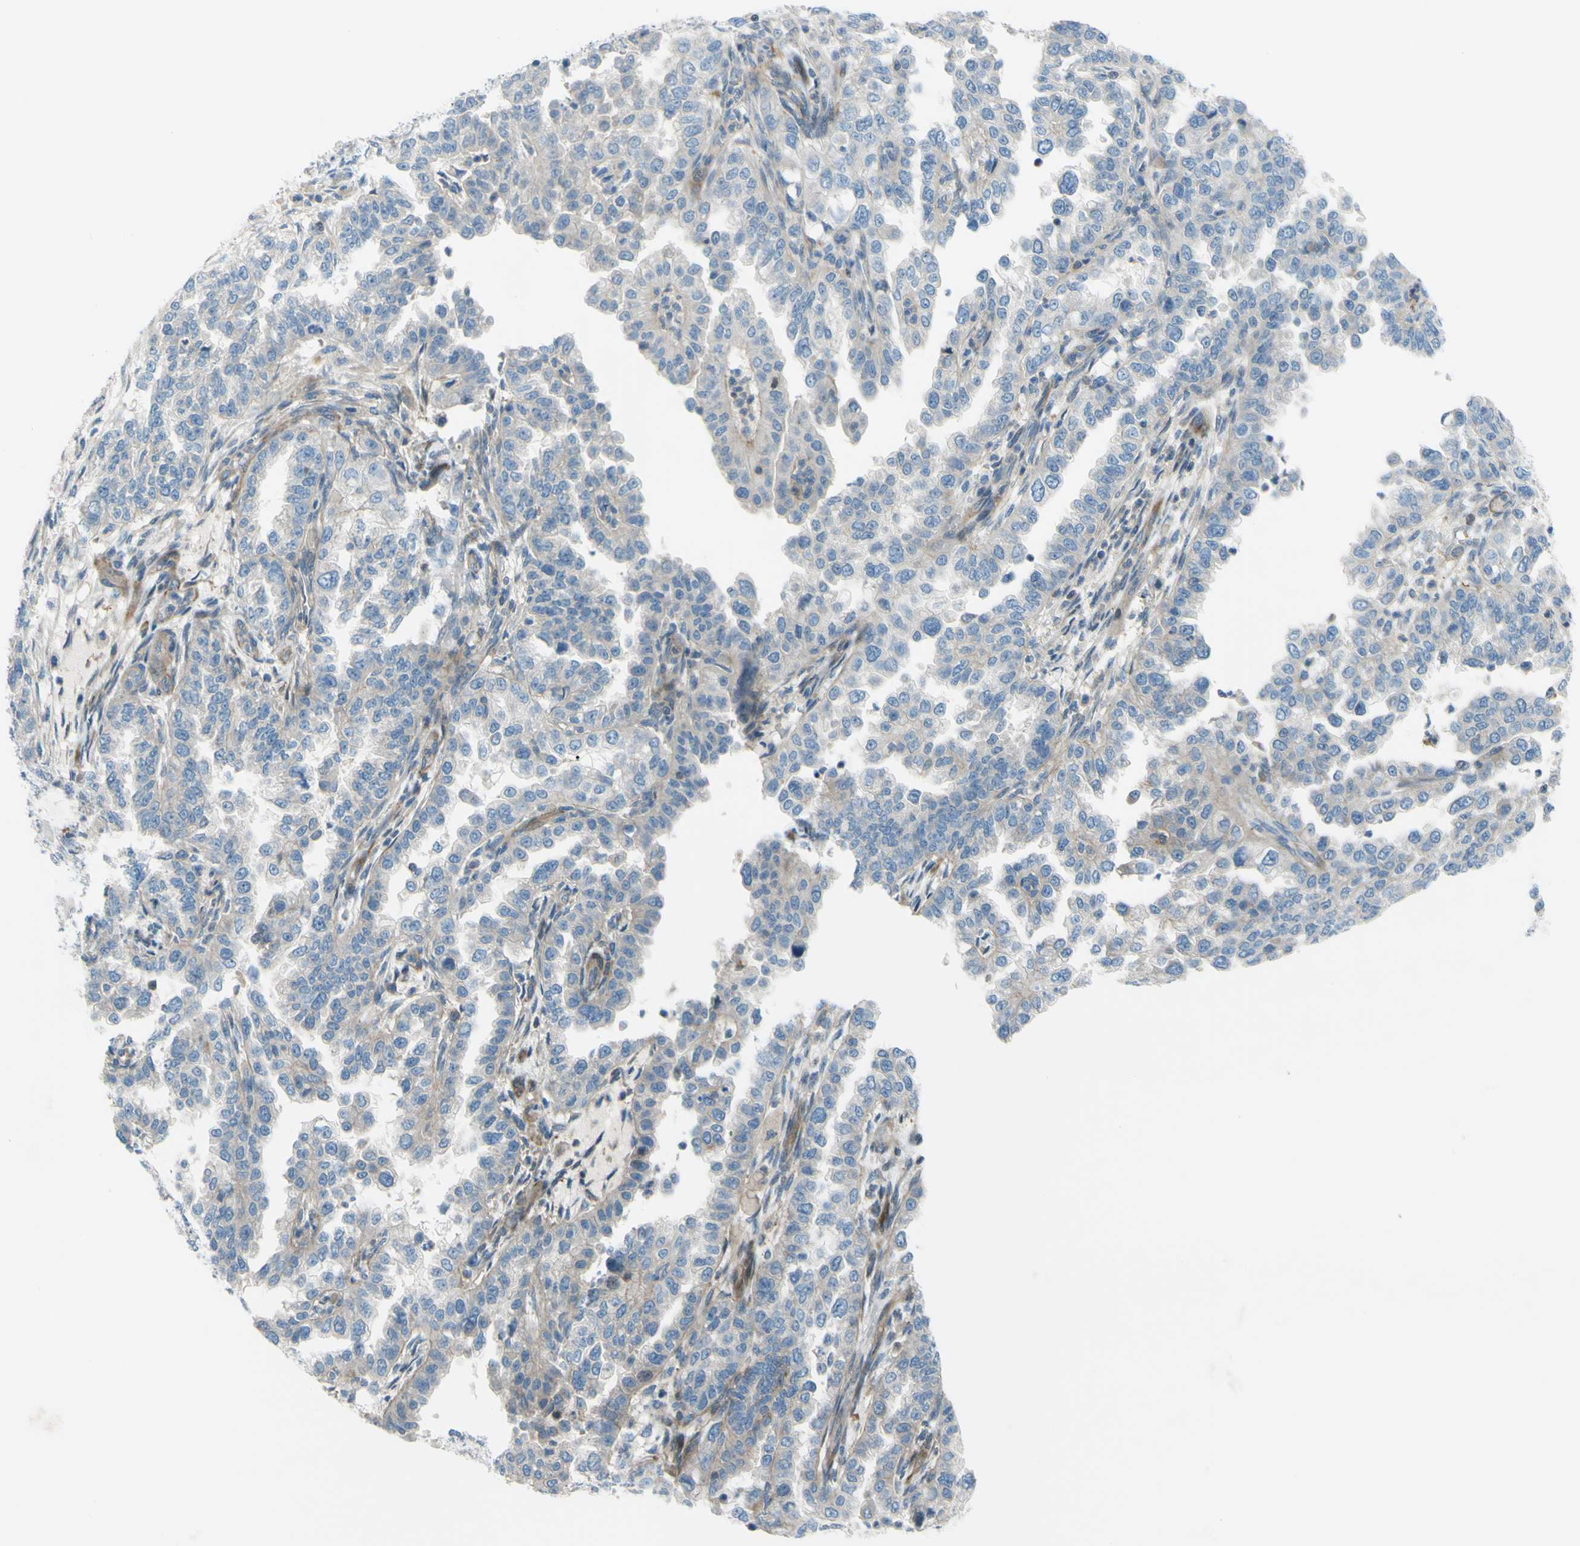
{"staining": {"intensity": "weak", "quantity": "<25%", "location": "cytoplasmic/membranous"}, "tissue": "endometrial cancer", "cell_type": "Tumor cells", "image_type": "cancer", "snomed": [{"axis": "morphology", "description": "Adenocarcinoma, NOS"}, {"axis": "topography", "description": "Endometrium"}], "caption": "This is an immunohistochemistry photomicrograph of human adenocarcinoma (endometrial). There is no positivity in tumor cells.", "gene": "PAK2", "patient": {"sex": "female", "age": 85}}